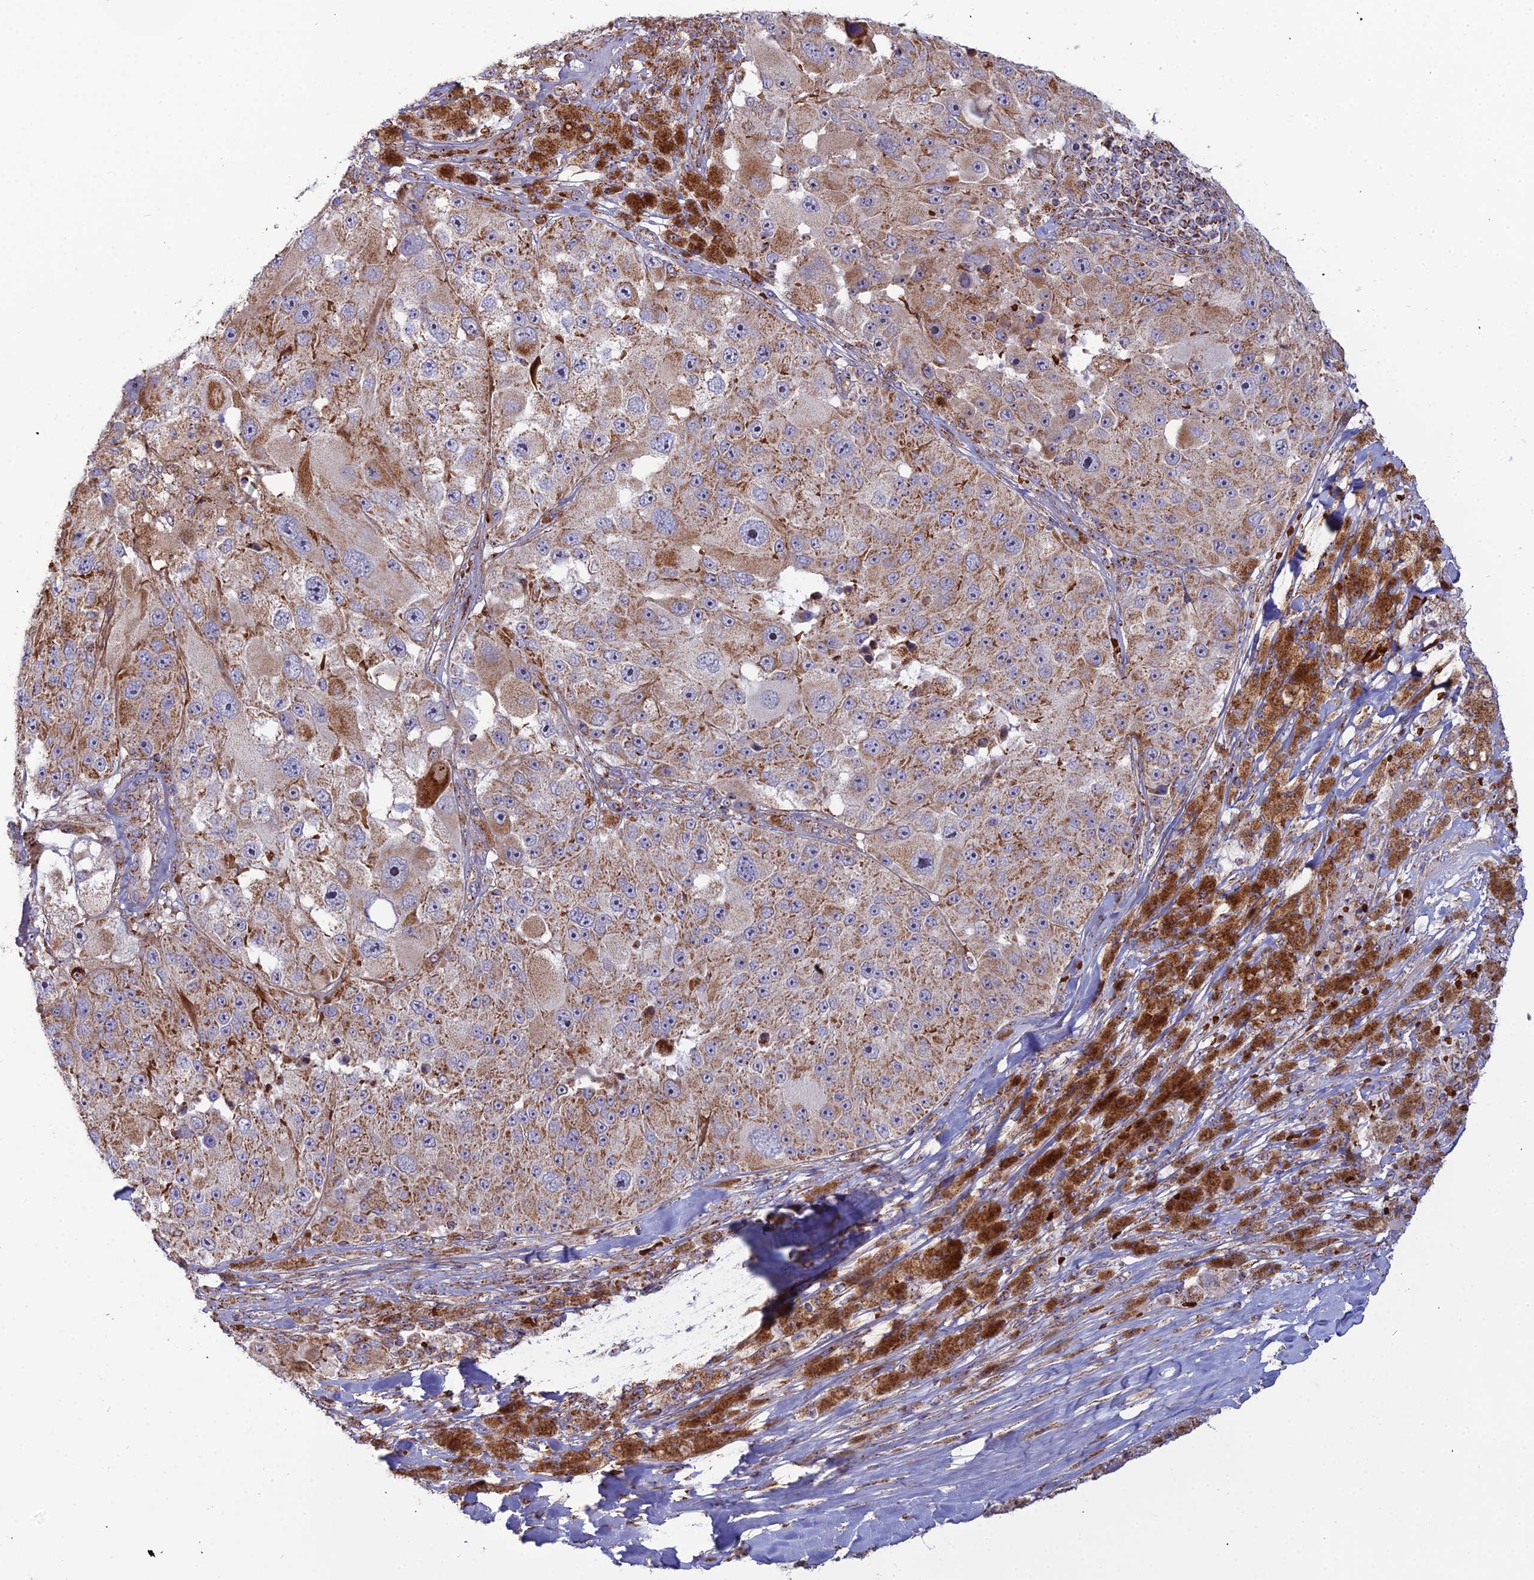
{"staining": {"intensity": "strong", "quantity": ">75%", "location": "cytoplasmic/membranous"}, "tissue": "melanoma", "cell_type": "Tumor cells", "image_type": "cancer", "snomed": [{"axis": "morphology", "description": "Malignant melanoma, Metastatic site"}, {"axis": "topography", "description": "Lymph node"}], "caption": "Protein expression analysis of human melanoma reveals strong cytoplasmic/membranous expression in about >75% of tumor cells.", "gene": "SLC35F4", "patient": {"sex": "male", "age": 62}}